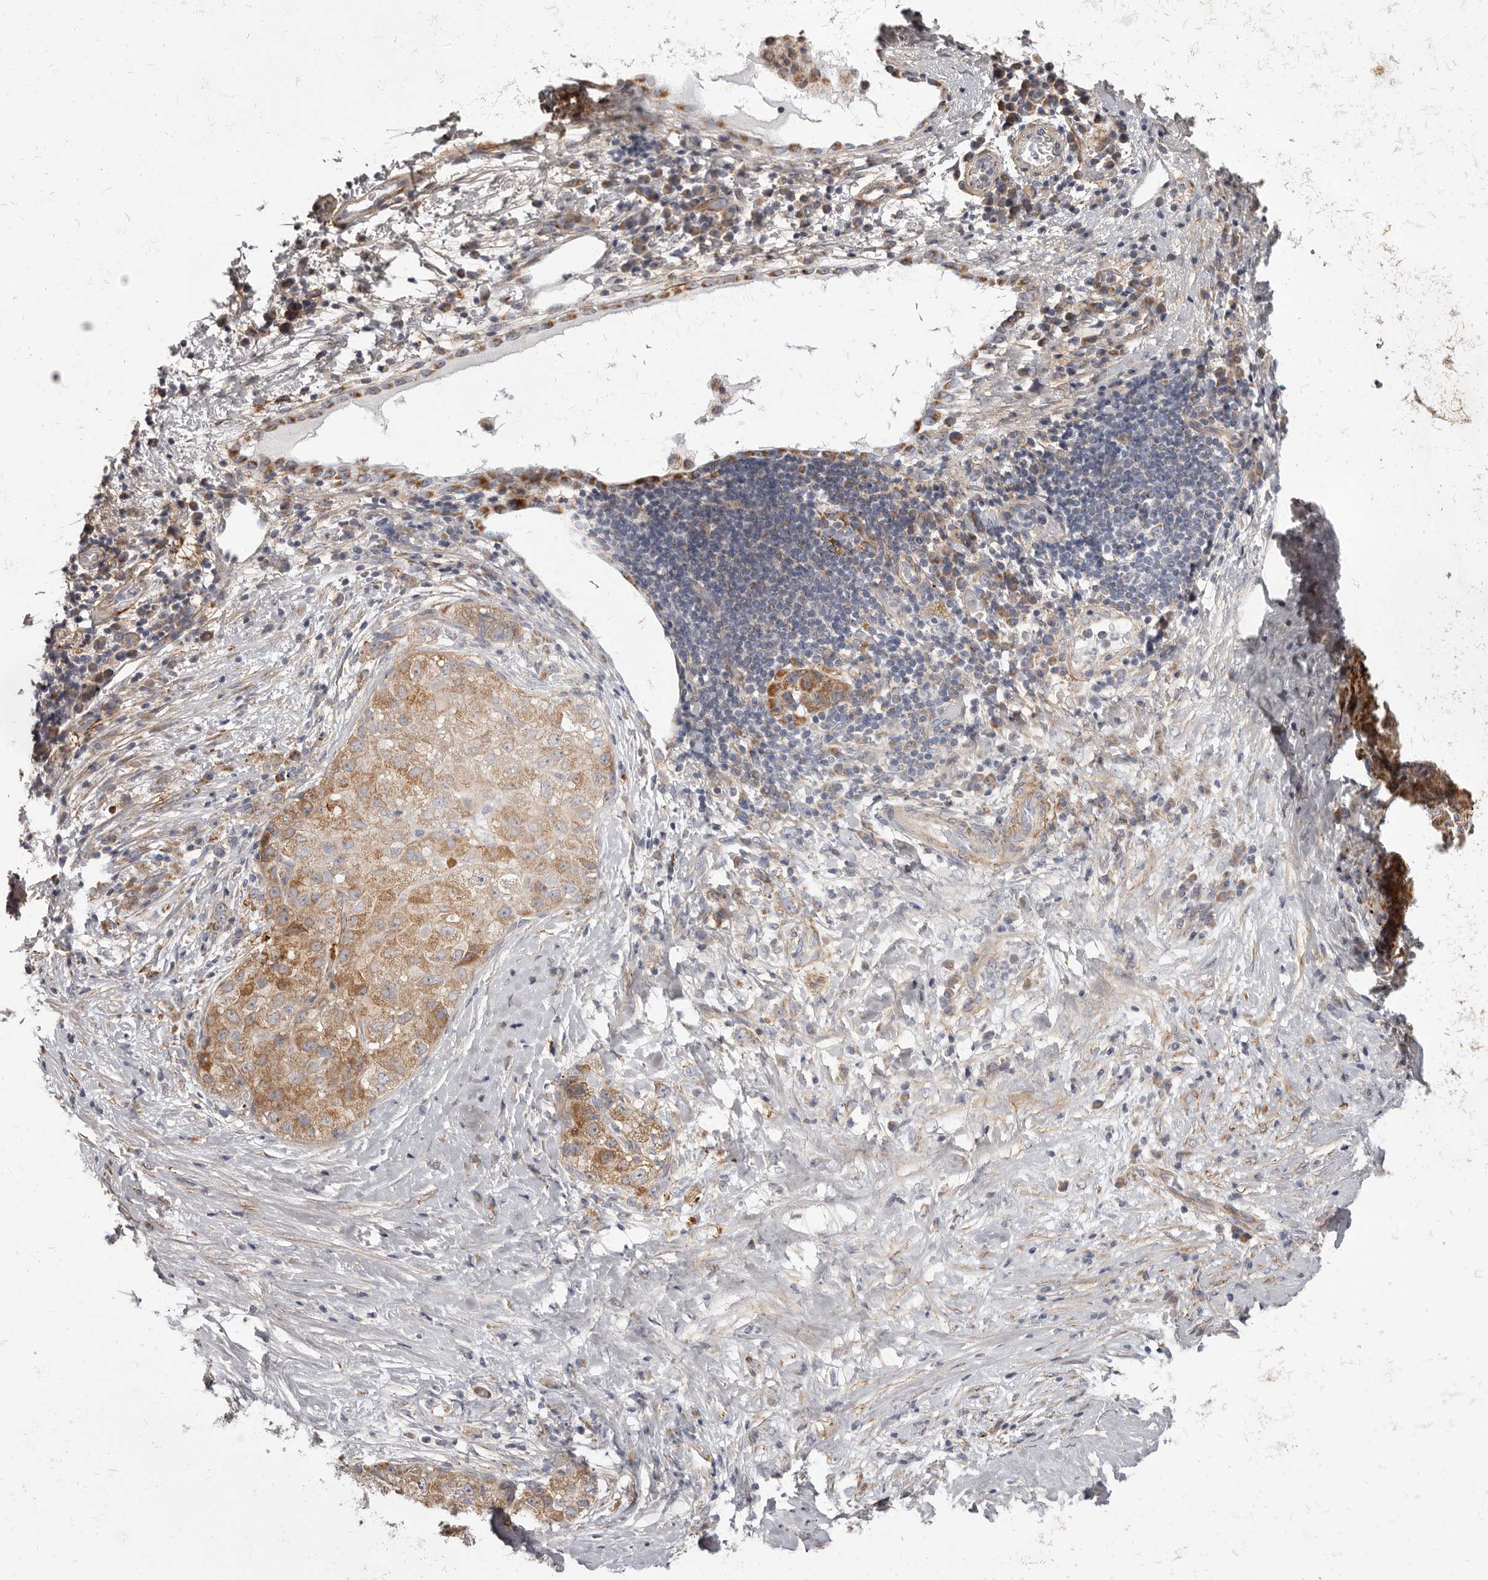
{"staining": {"intensity": "moderate", "quantity": ">75%", "location": "cytoplasmic/membranous"}, "tissue": "liver cancer", "cell_type": "Tumor cells", "image_type": "cancer", "snomed": [{"axis": "morphology", "description": "Carcinoma, Hepatocellular, NOS"}, {"axis": "topography", "description": "Liver"}], "caption": "IHC (DAB (3,3'-diaminobenzidine)) staining of liver hepatocellular carcinoma reveals moderate cytoplasmic/membranous protein positivity in about >75% of tumor cells. The staining was performed using DAB (3,3'-diaminobenzidine), with brown indicating positive protein expression. Nuclei are stained blue with hematoxylin.", "gene": "MRPS10", "patient": {"sex": "male", "age": 80}}